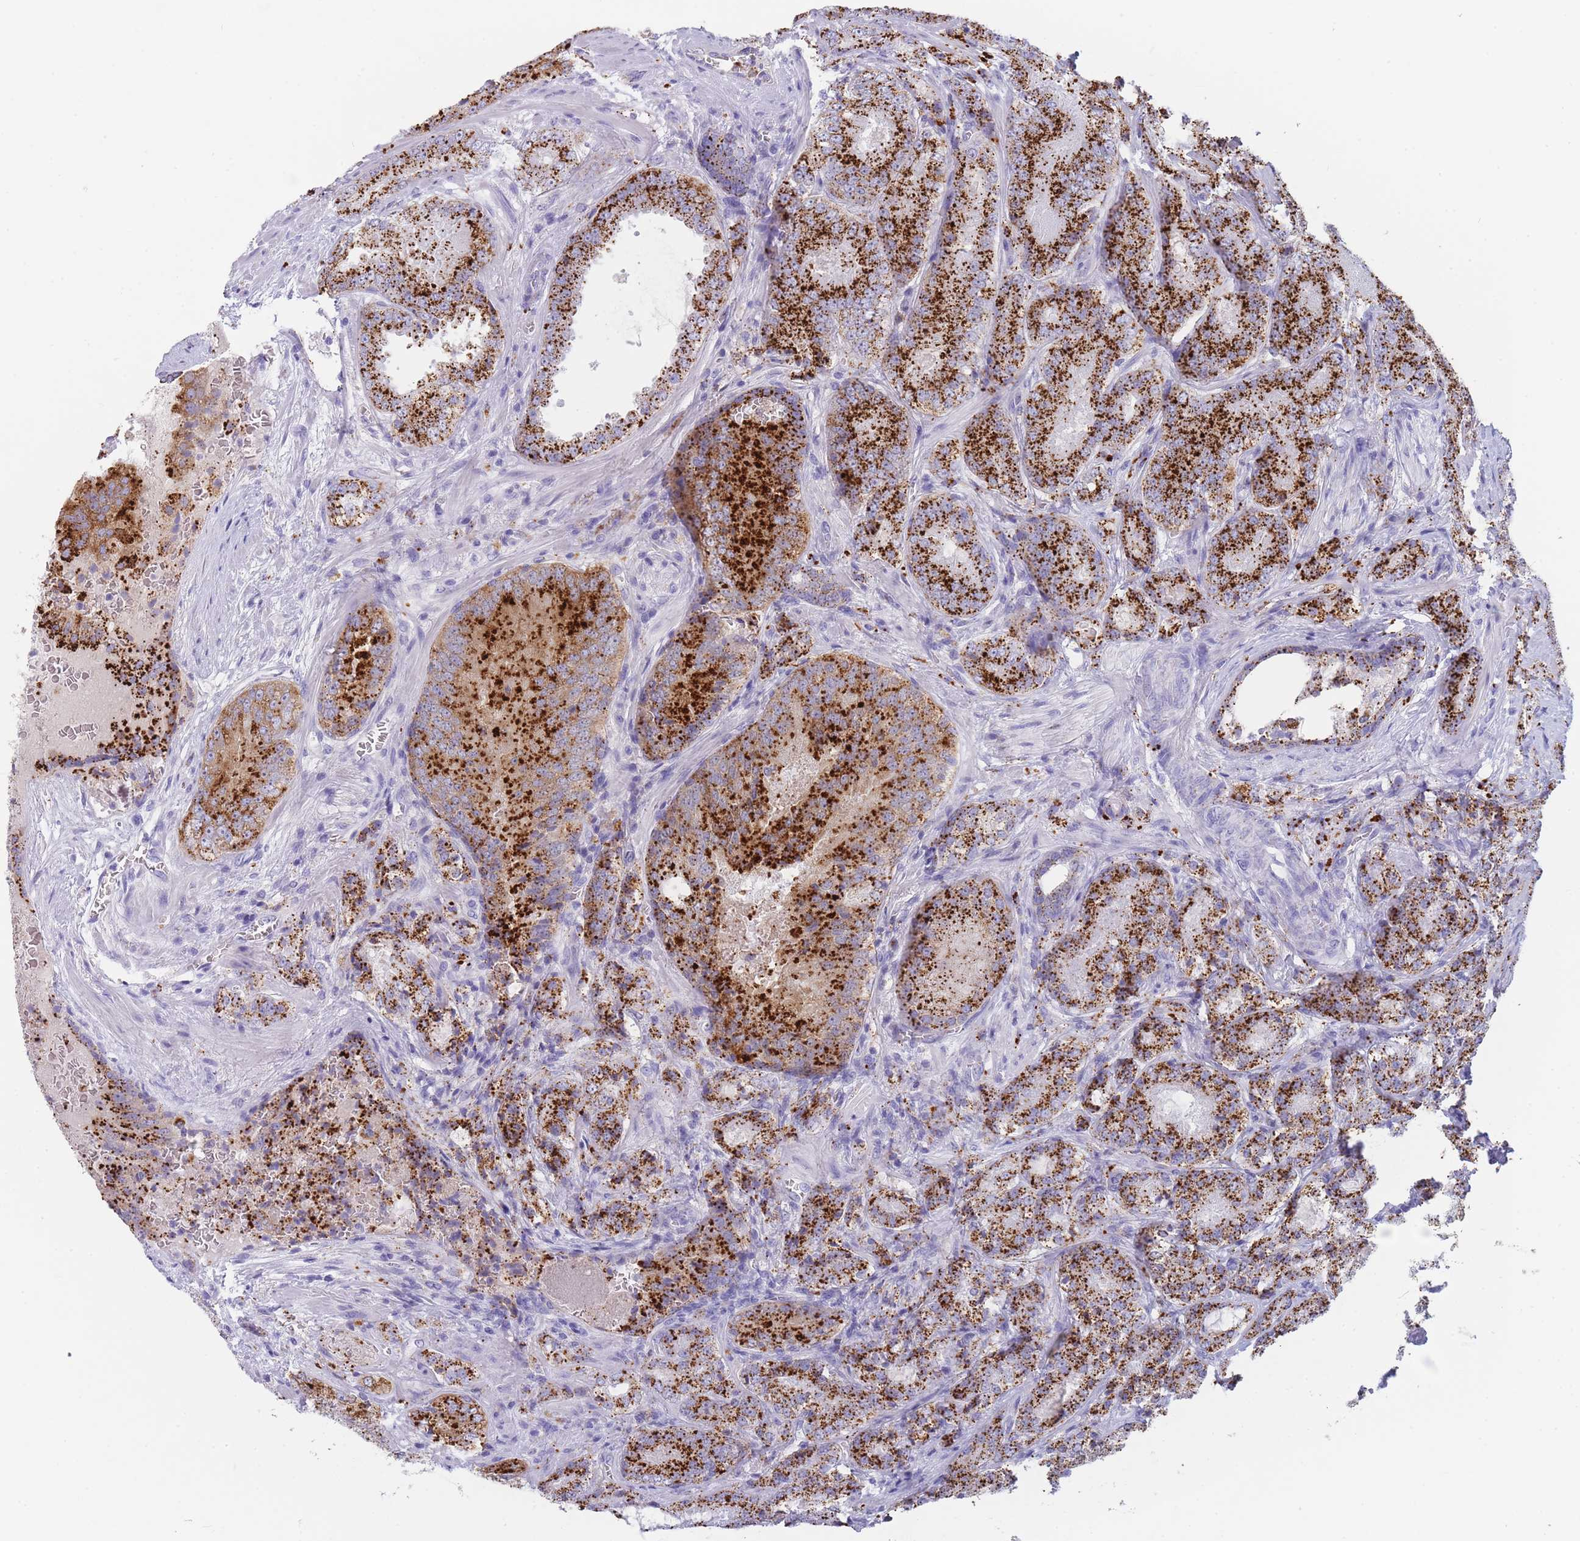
{"staining": {"intensity": "strong", "quantity": ">75%", "location": "cytoplasmic/membranous"}, "tissue": "prostate cancer", "cell_type": "Tumor cells", "image_type": "cancer", "snomed": [{"axis": "morphology", "description": "Adenocarcinoma, High grade"}, {"axis": "topography", "description": "Prostate"}], "caption": "Prostate cancer stained for a protein (brown) displays strong cytoplasmic/membranous positive positivity in approximately >75% of tumor cells.", "gene": "GAA", "patient": {"sex": "male", "age": 63}}